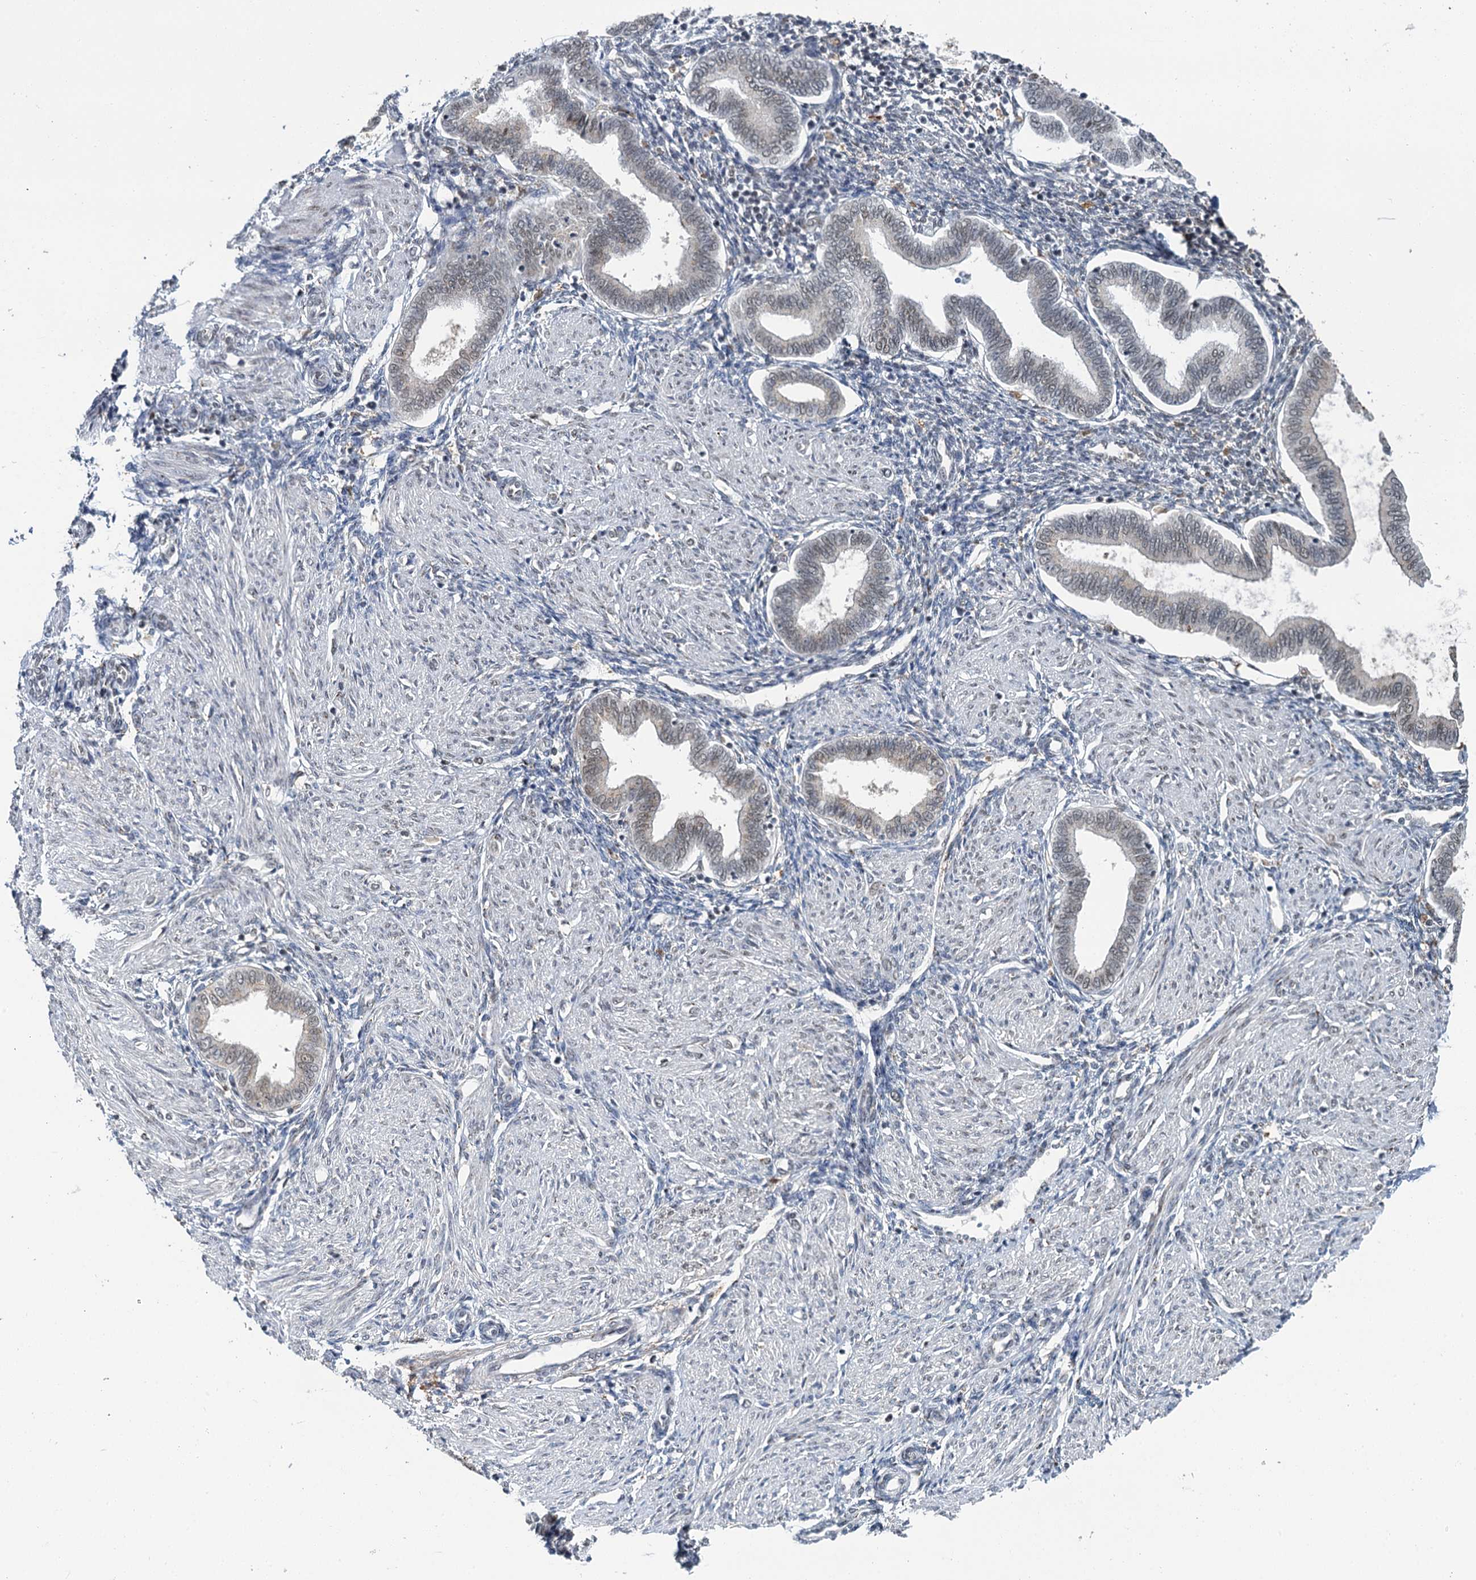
{"staining": {"intensity": "moderate", "quantity": "<25%", "location": "nuclear"}, "tissue": "endometrium", "cell_type": "Cells in endometrial stroma", "image_type": "normal", "snomed": [{"axis": "morphology", "description": "Normal tissue, NOS"}, {"axis": "topography", "description": "Endometrium"}], "caption": "About <25% of cells in endometrial stroma in benign endometrium exhibit moderate nuclear protein expression as visualized by brown immunohistochemical staining.", "gene": "PPHLN1", "patient": {"sex": "female", "age": 53}}